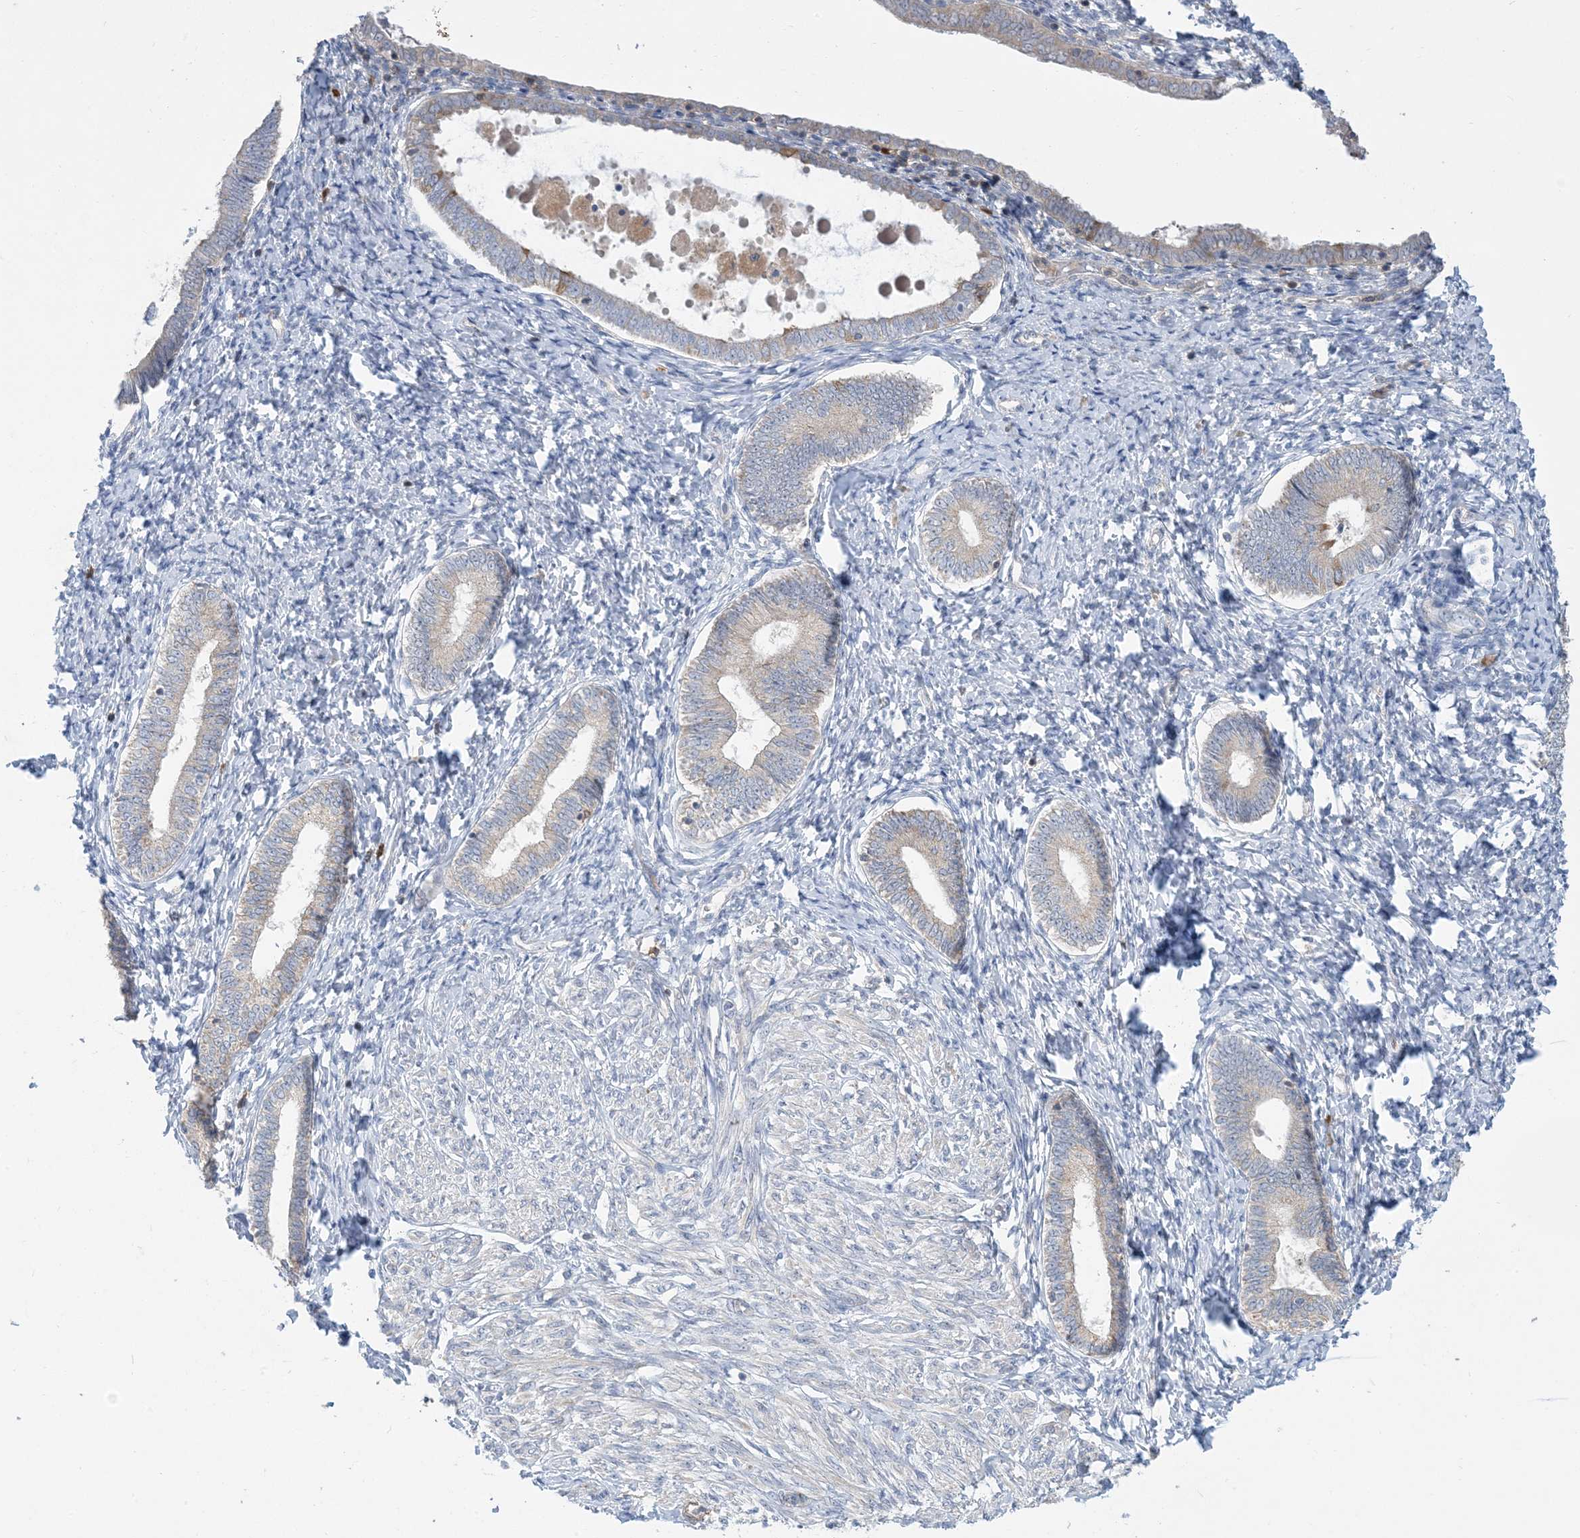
{"staining": {"intensity": "negative", "quantity": "none", "location": "none"}, "tissue": "endometrium", "cell_type": "Cells in endometrial stroma", "image_type": "normal", "snomed": [{"axis": "morphology", "description": "Normal tissue, NOS"}, {"axis": "topography", "description": "Endometrium"}], "caption": "Cells in endometrial stroma show no significant positivity in unremarkable endometrium. (Stains: DAB immunohistochemistry with hematoxylin counter stain, Microscopy: brightfield microscopy at high magnification).", "gene": "AOC1", "patient": {"sex": "female", "age": 72}}